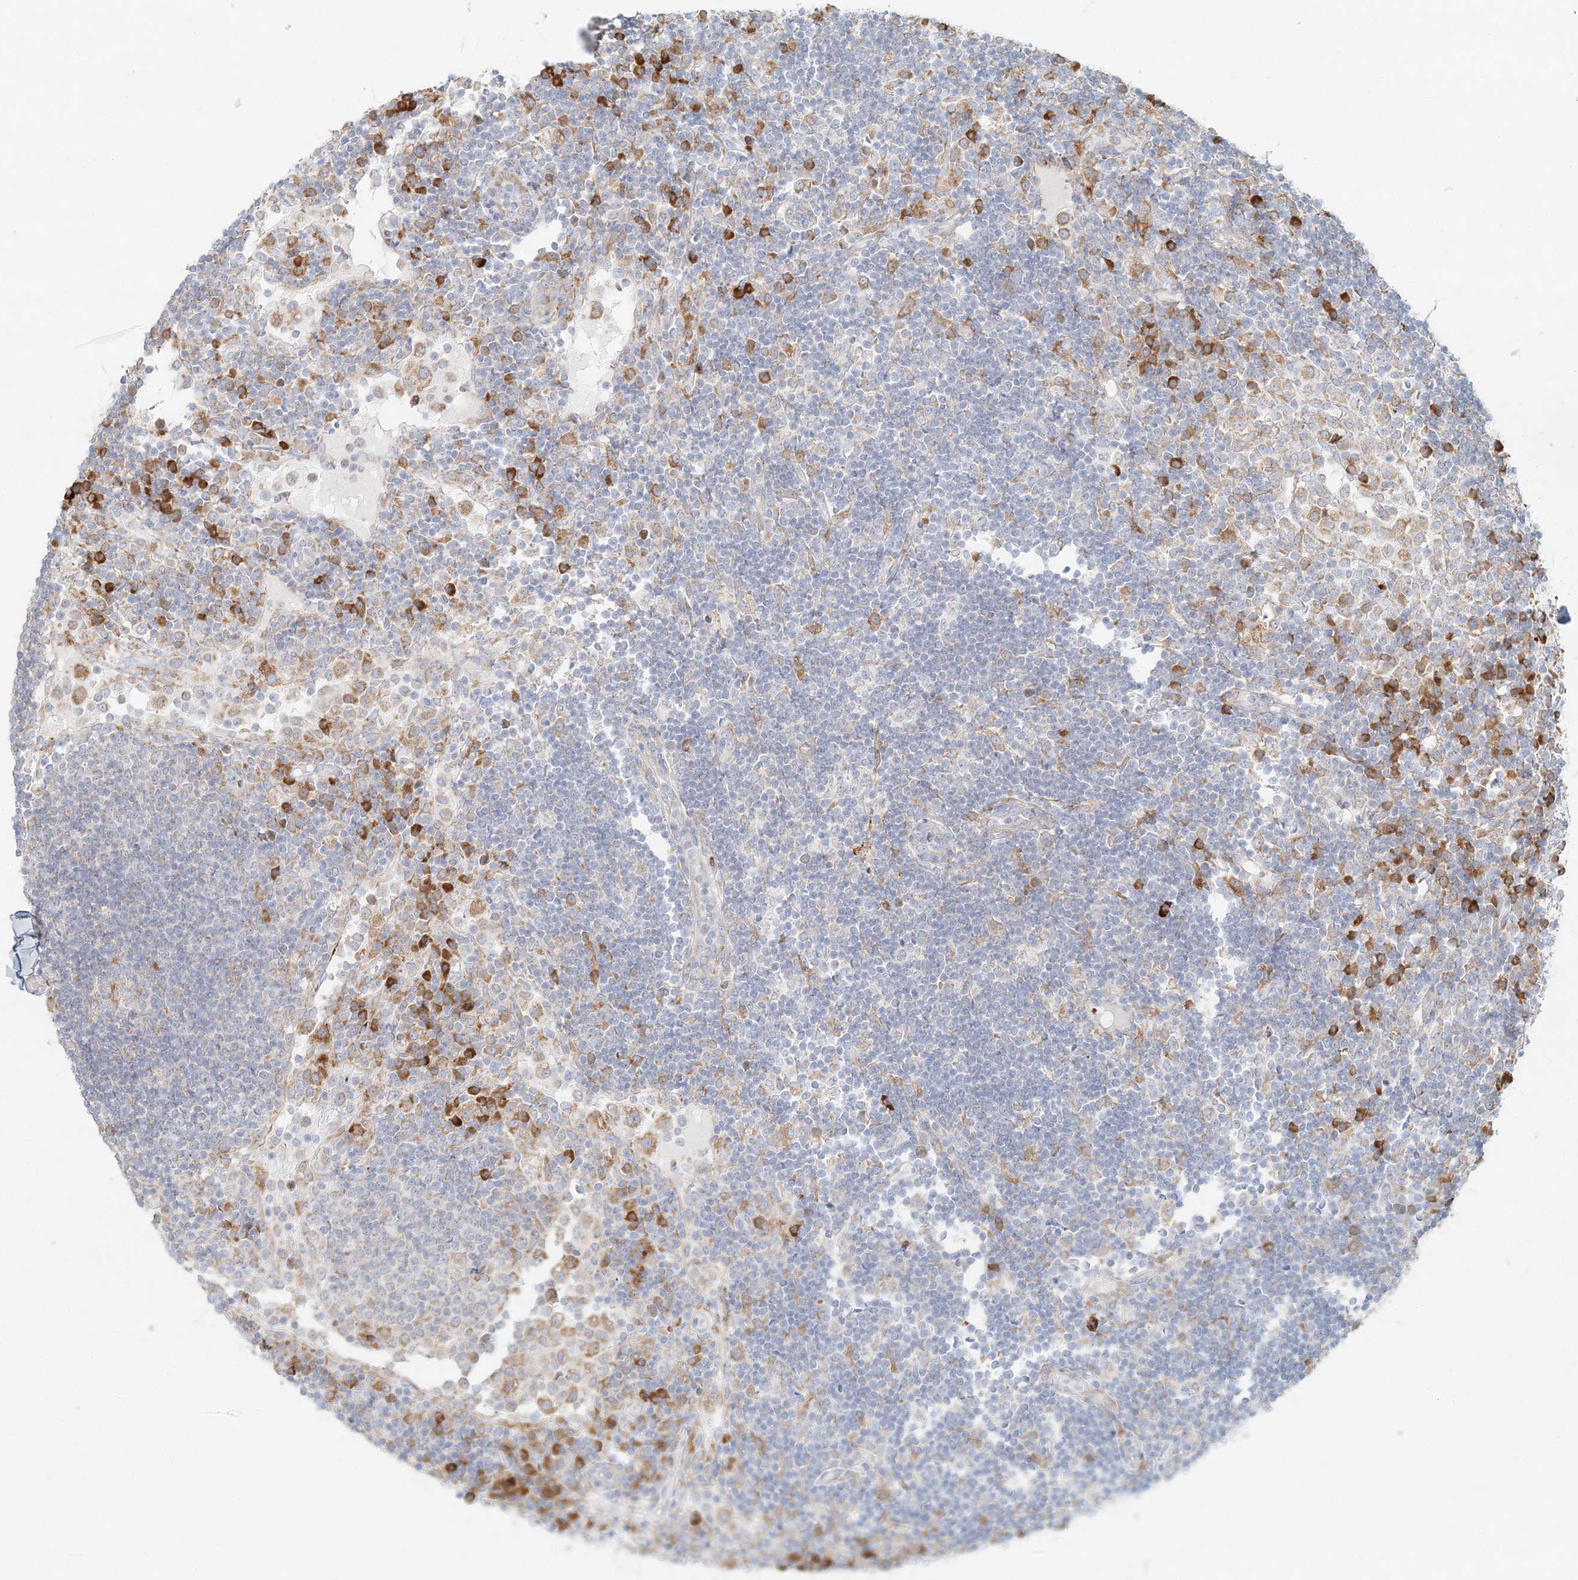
{"staining": {"intensity": "negative", "quantity": "none", "location": "none"}, "tissue": "lymph node", "cell_type": "Germinal center cells", "image_type": "normal", "snomed": [{"axis": "morphology", "description": "Normal tissue, NOS"}, {"axis": "topography", "description": "Lymph node"}], "caption": "A high-resolution photomicrograph shows immunohistochemistry (IHC) staining of unremarkable lymph node, which exhibits no significant staining in germinal center cells.", "gene": "STK11IP", "patient": {"sex": "female", "age": 53}}